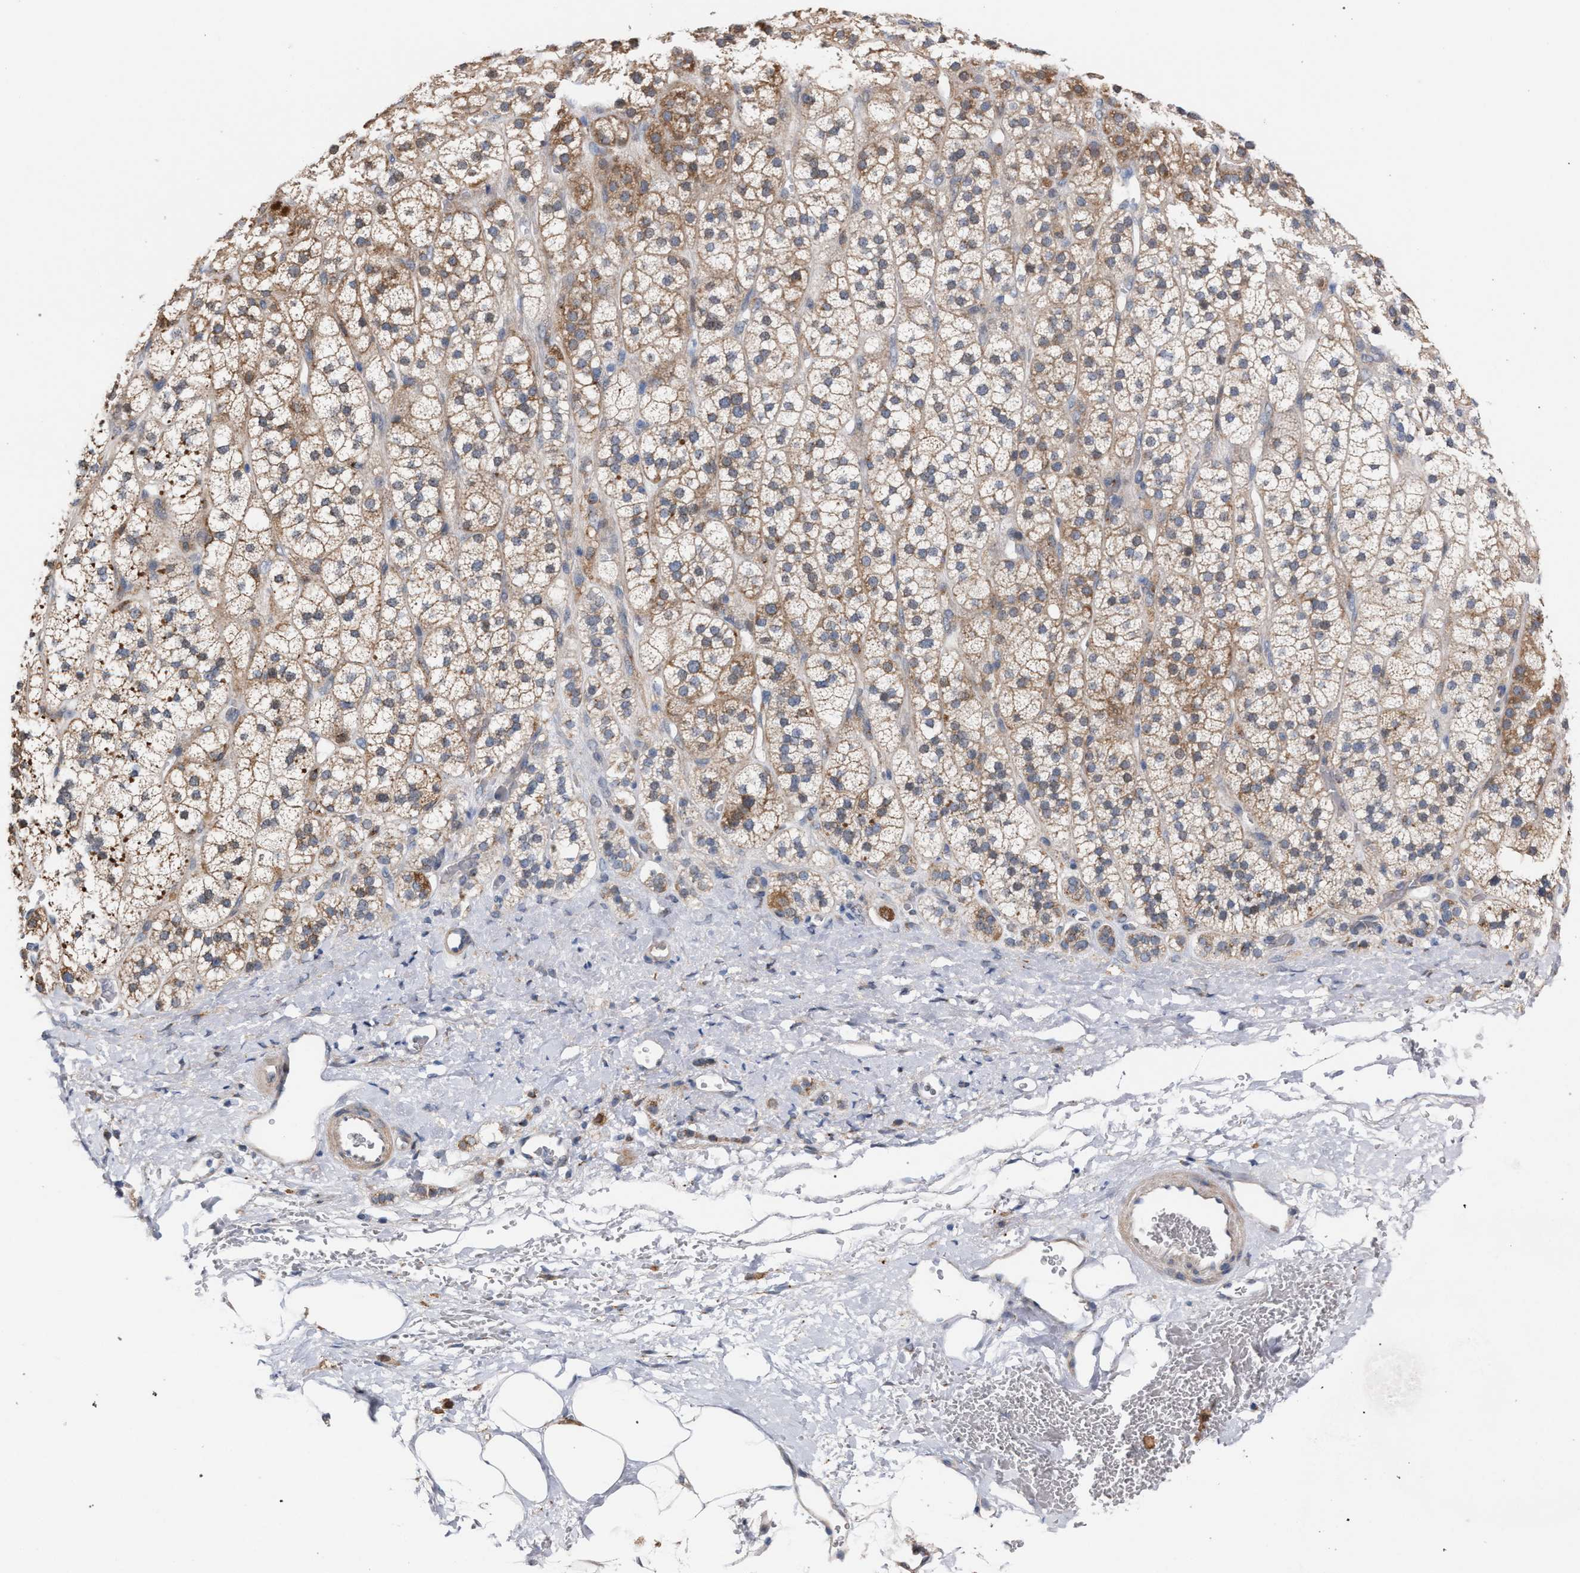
{"staining": {"intensity": "moderate", "quantity": ">75%", "location": "cytoplasmic/membranous"}, "tissue": "adrenal gland", "cell_type": "Glandular cells", "image_type": "normal", "snomed": [{"axis": "morphology", "description": "Normal tissue, NOS"}, {"axis": "topography", "description": "Adrenal gland"}], "caption": "Immunohistochemistry (IHC) image of benign adrenal gland: adrenal gland stained using immunohistochemistry exhibits medium levels of moderate protein expression localized specifically in the cytoplasmic/membranous of glandular cells, appearing as a cytoplasmic/membranous brown color.", "gene": "RNF135", "patient": {"sex": "male", "age": 56}}